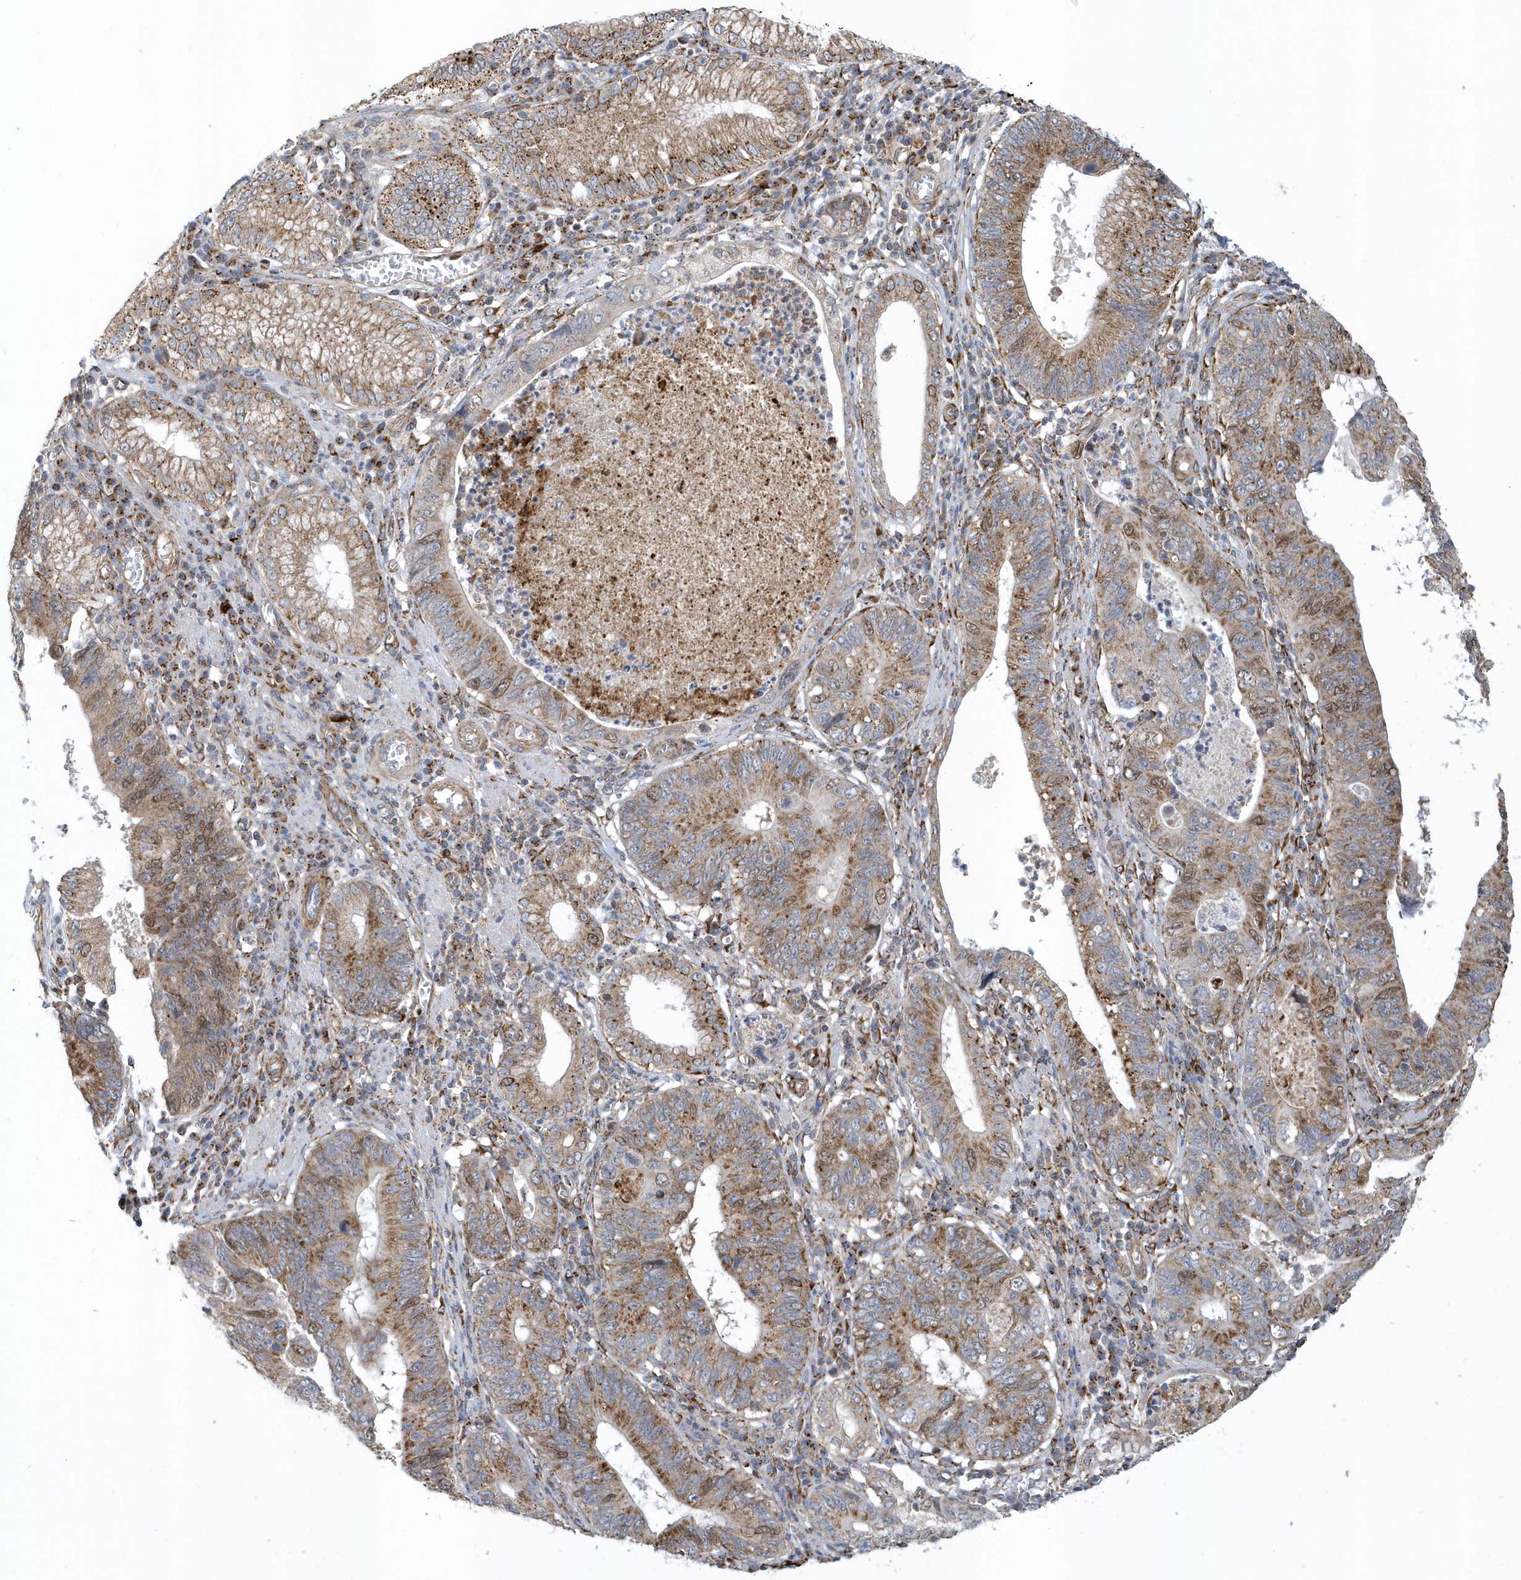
{"staining": {"intensity": "moderate", "quantity": ">75%", "location": "cytoplasmic/membranous"}, "tissue": "stomach cancer", "cell_type": "Tumor cells", "image_type": "cancer", "snomed": [{"axis": "morphology", "description": "Adenocarcinoma, NOS"}, {"axis": "topography", "description": "Stomach"}], "caption": "Tumor cells demonstrate moderate cytoplasmic/membranous expression in approximately >75% of cells in stomach cancer (adenocarcinoma). The staining was performed using DAB (3,3'-diaminobenzidine), with brown indicating positive protein expression. Nuclei are stained blue with hematoxylin.", "gene": "HRH4", "patient": {"sex": "male", "age": 59}}